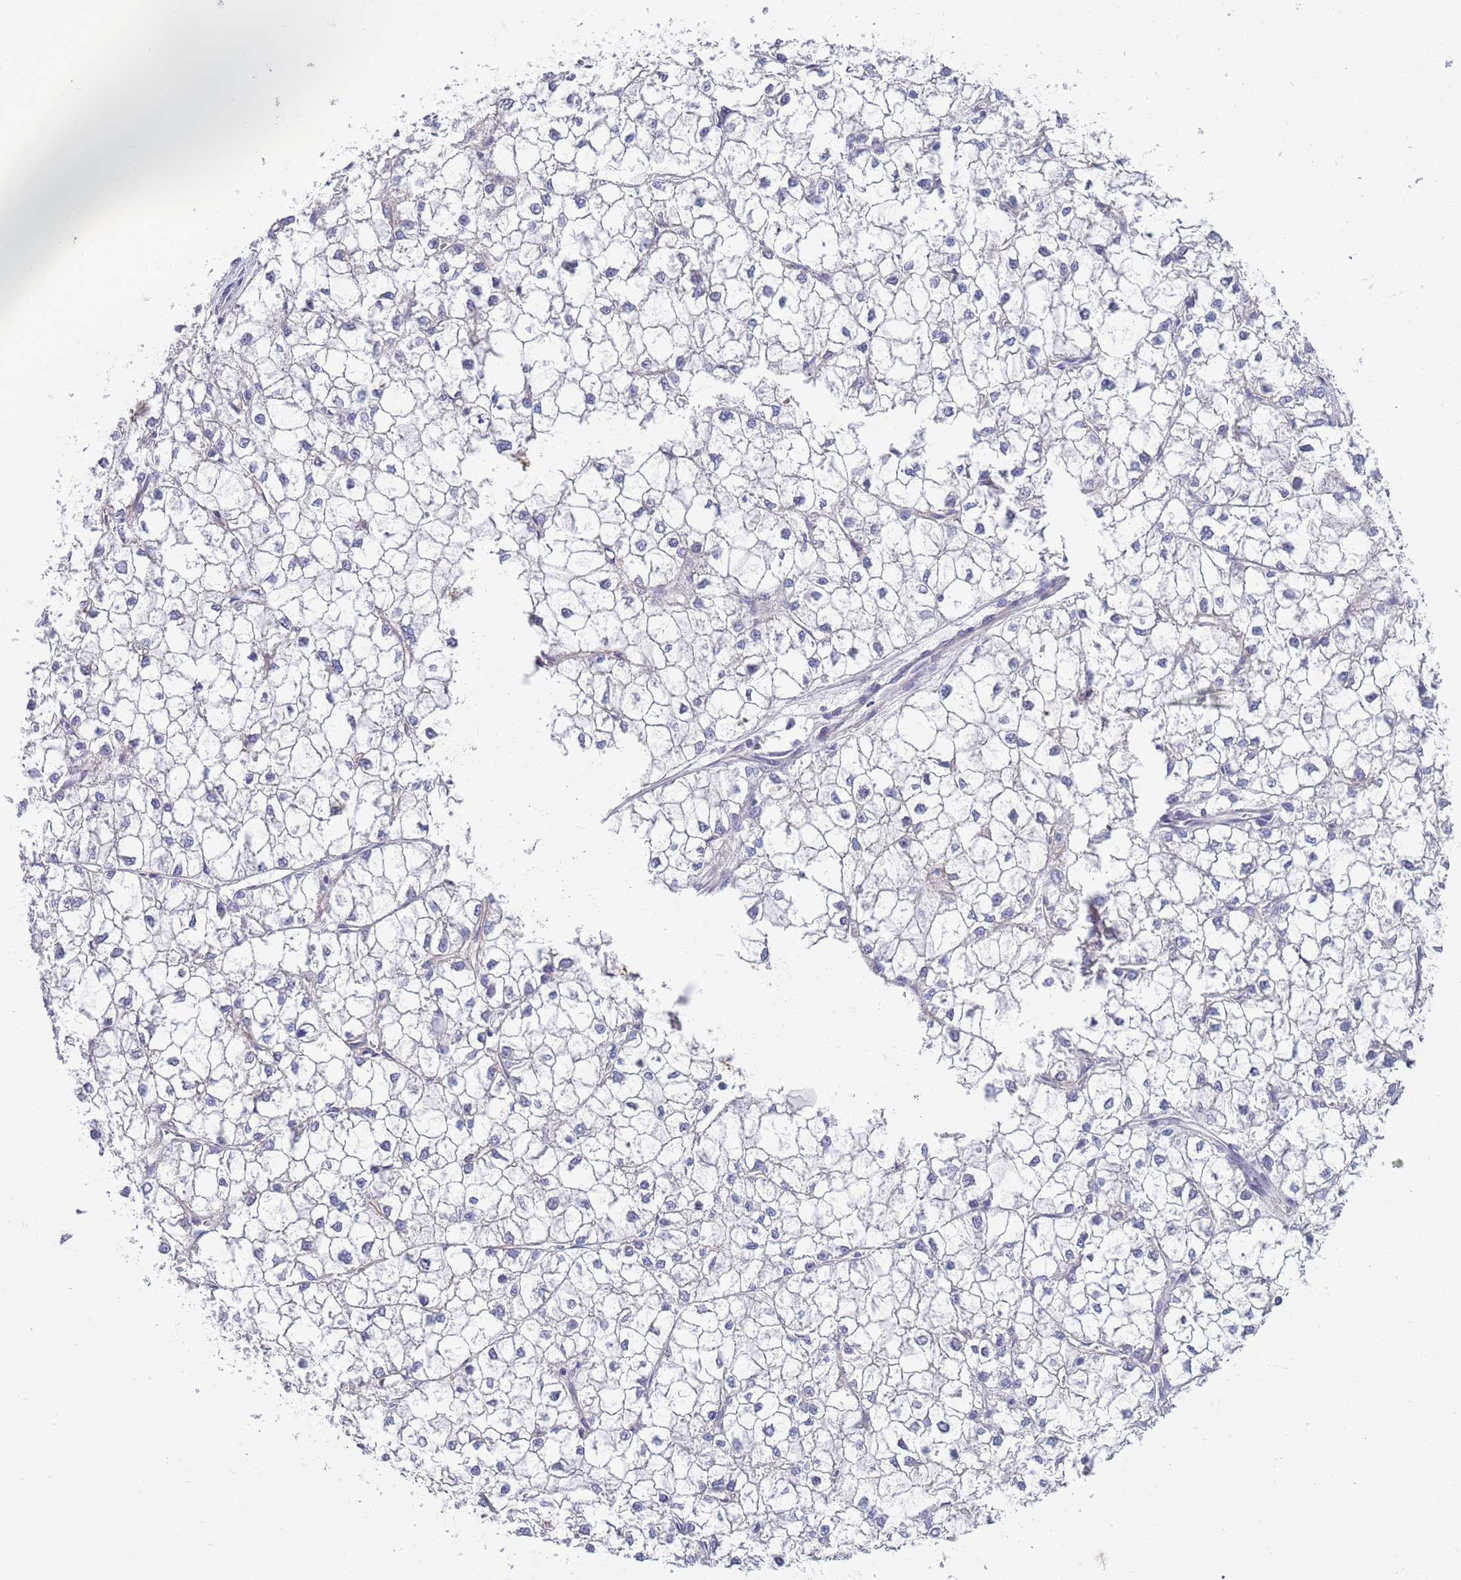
{"staining": {"intensity": "negative", "quantity": "none", "location": "none"}, "tissue": "liver cancer", "cell_type": "Tumor cells", "image_type": "cancer", "snomed": [{"axis": "morphology", "description": "Carcinoma, Hepatocellular, NOS"}, {"axis": "topography", "description": "Liver"}], "caption": "IHC histopathology image of human liver cancer (hepatocellular carcinoma) stained for a protein (brown), which displays no positivity in tumor cells.", "gene": "EMC8", "patient": {"sex": "female", "age": 43}}